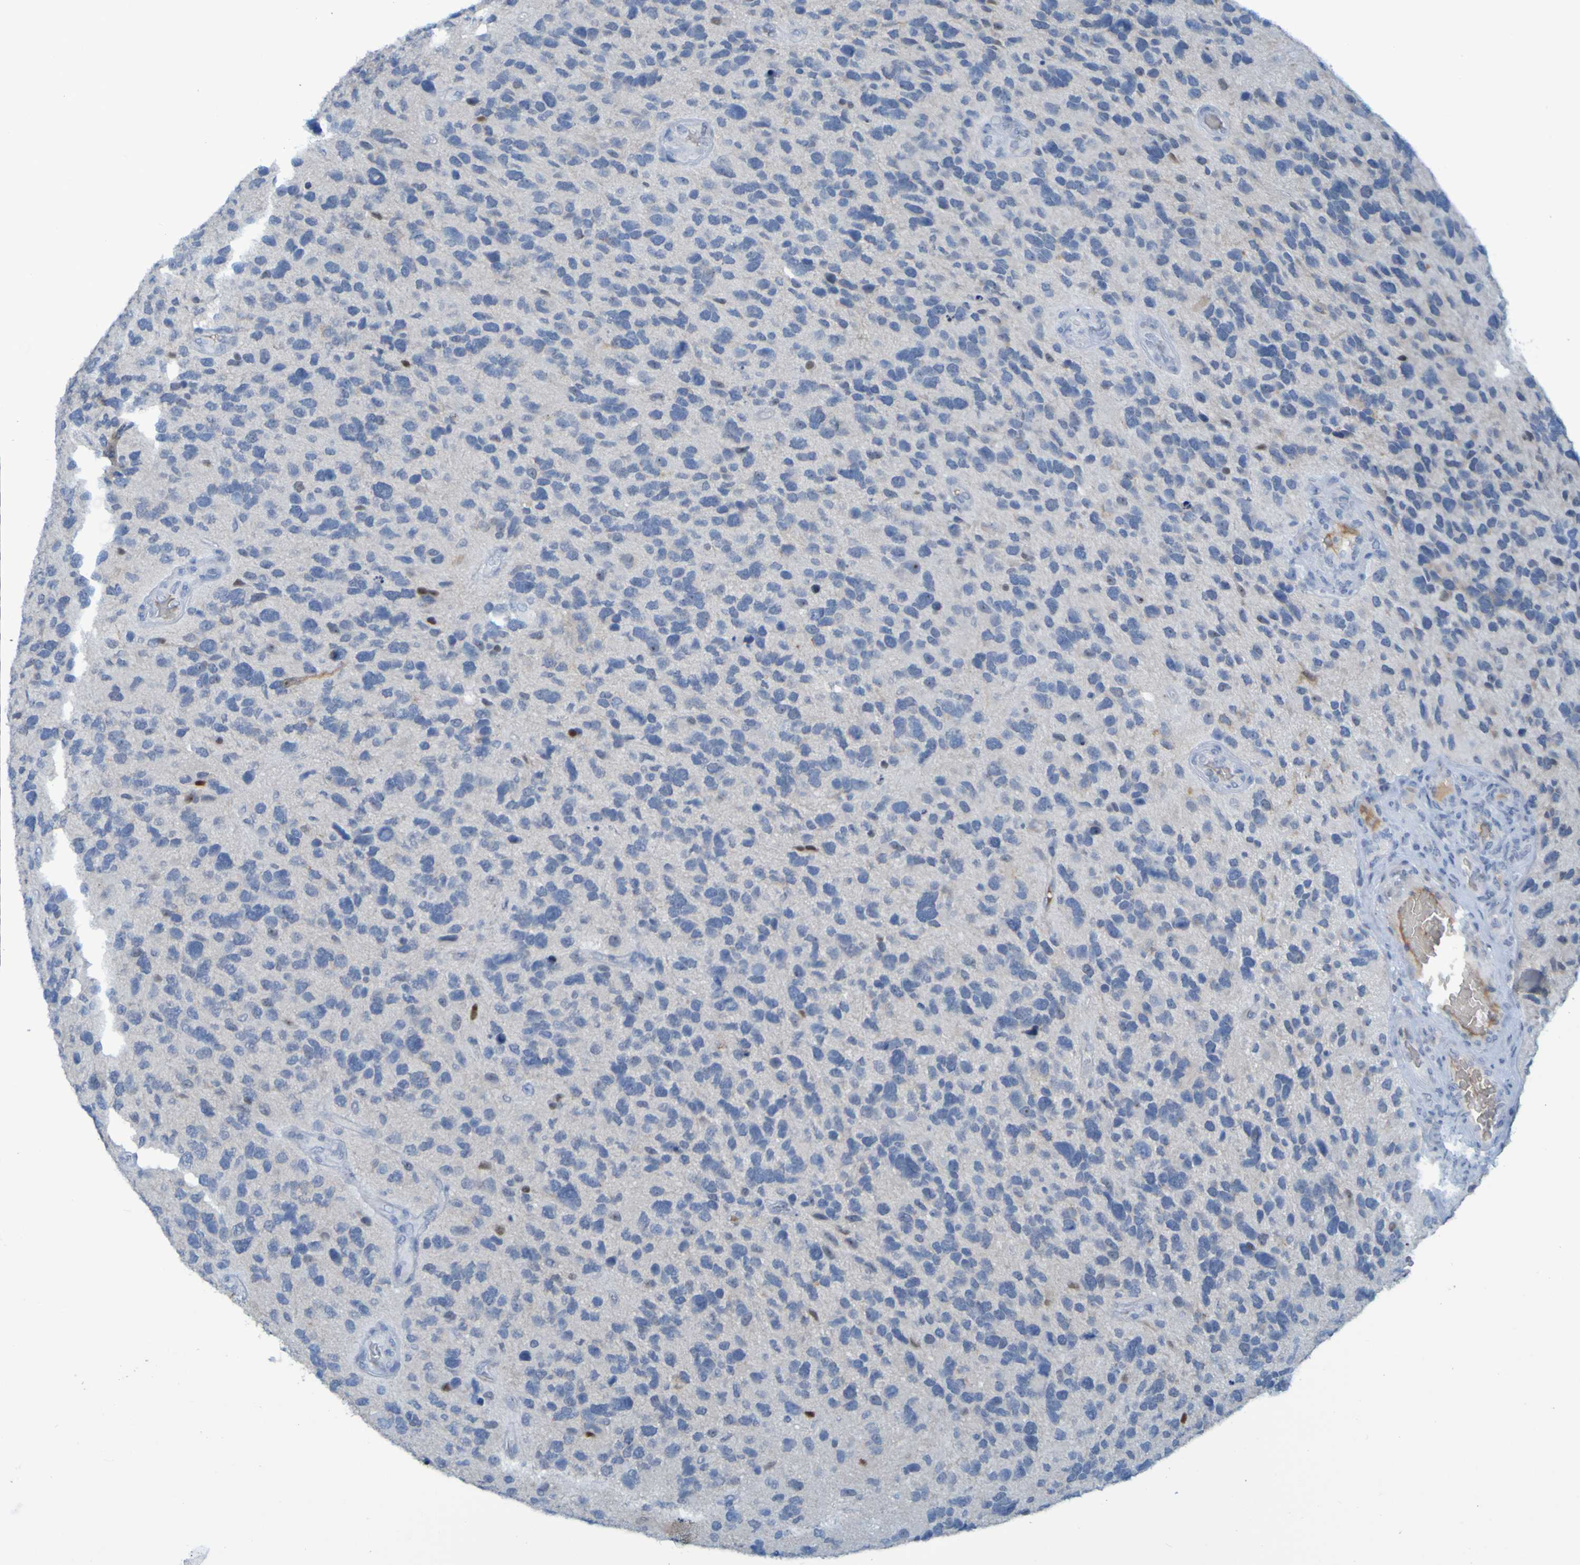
{"staining": {"intensity": "negative", "quantity": "none", "location": "none"}, "tissue": "glioma", "cell_type": "Tumor cells", "image_type": "cancer", "snomed": [{"axis": "morphology", "description": "Glioma, malignant, High grade"}, {"axis": "topography", "description": "Brain"}], "caption": "This is an IHC image of glioma. There is no positivity in tumor cells.", "gene": "USP36", "patient": {"sex": "female", "age": 58}}